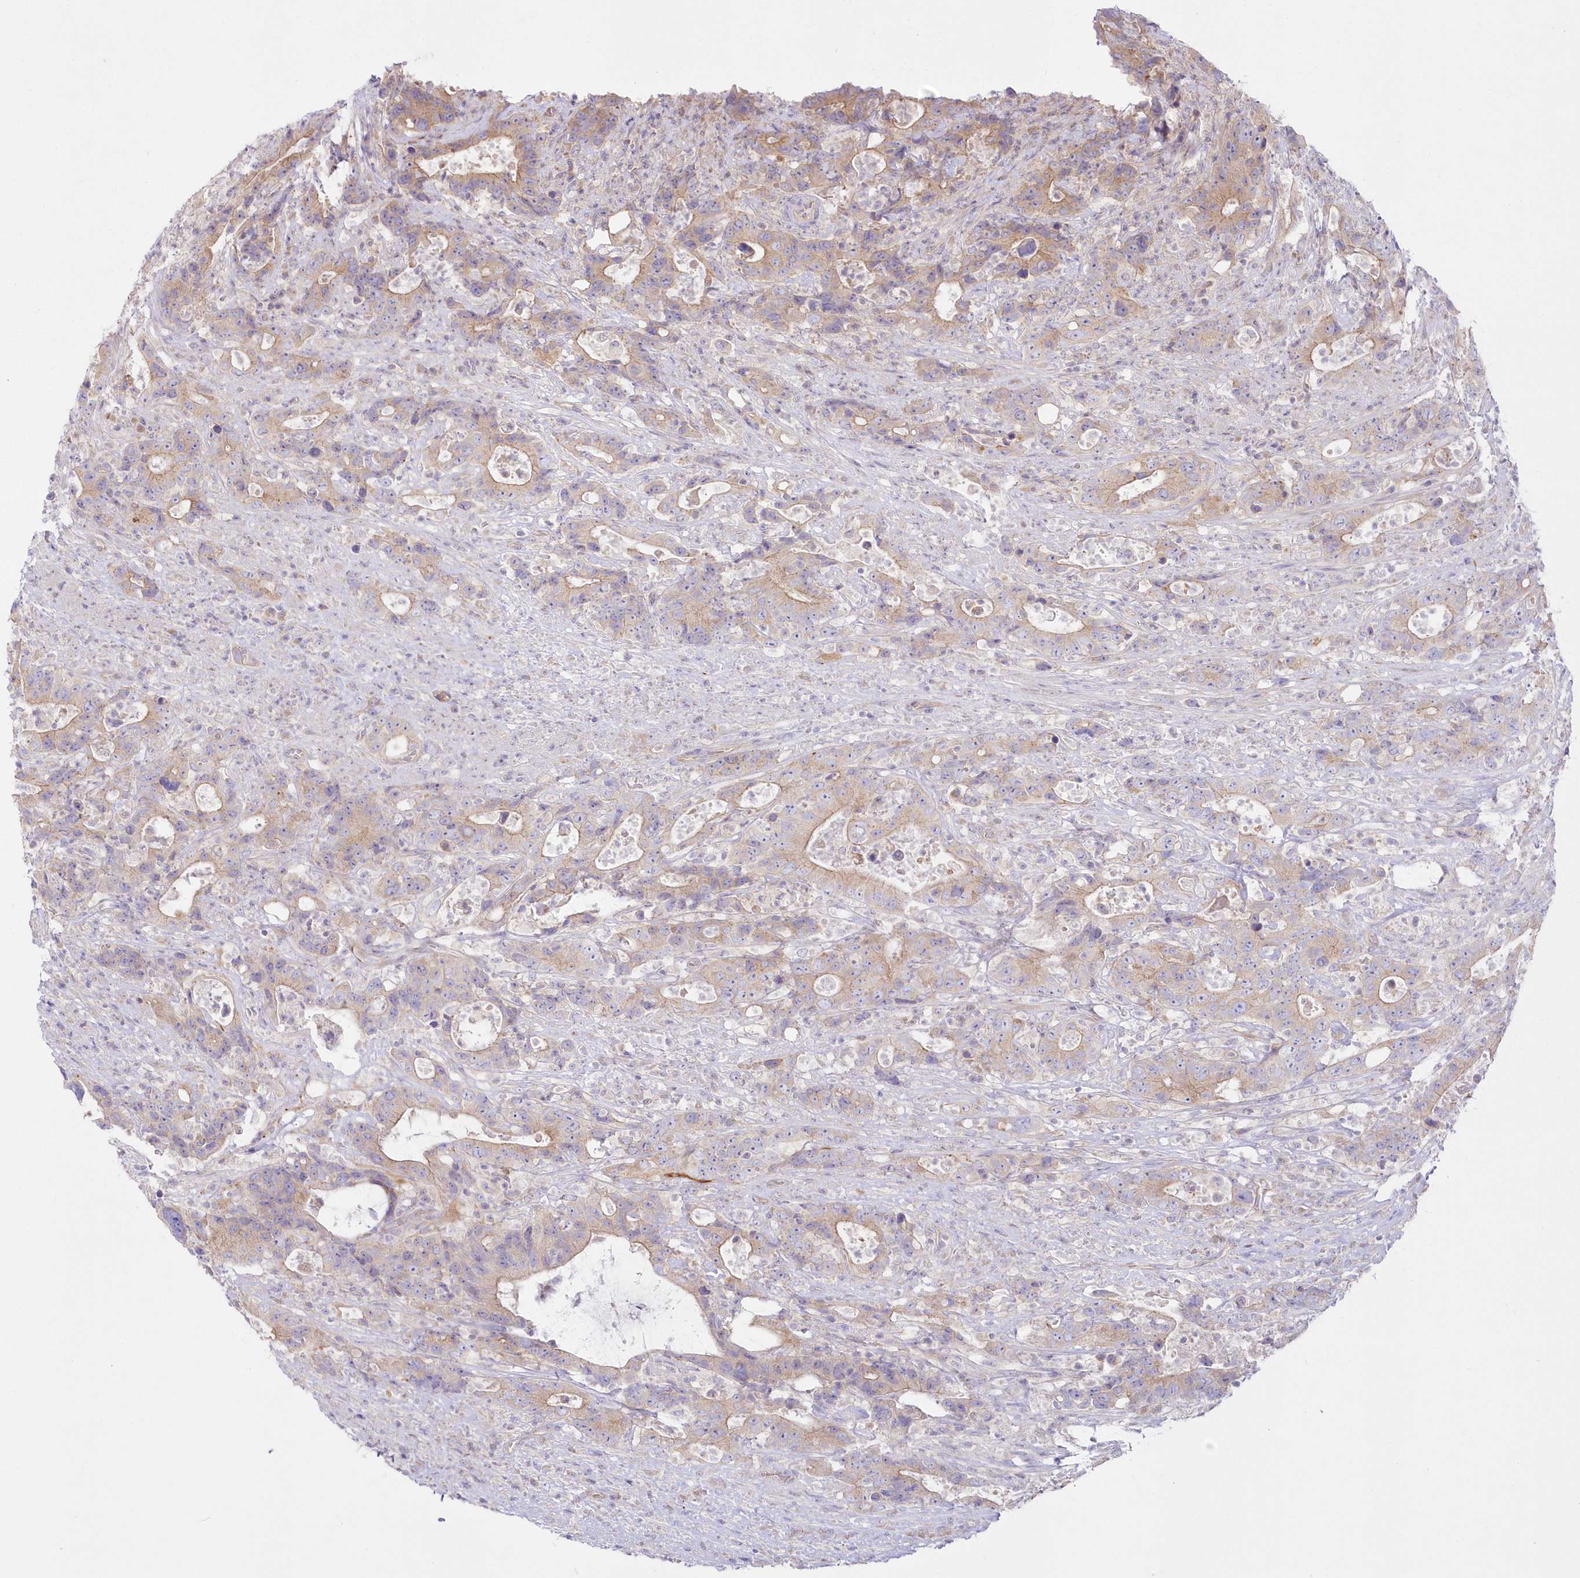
{"staining": {"intensity": "moderate", "quantity": "25%-75%", "location": "cytoplasmic/membranous"}, "tissue": "colorectal cancer", "cell_type": "Tumor cells", "image_type": "cancer", "snomed": [{"axis": "morphology", "description": "Adenocarcinoma, NOS"}, {"axis": "topography", "description": "Colon"}], "caption": "DAB immunohistochemical staining of human adenocarcinoma (colorectal) shows moderate cytoplasmic/membranous protein expression in approximately 25%-75% of tumor cells.", "gene": "ZNF843", "patient": {"sex": "female", "age": 75}}